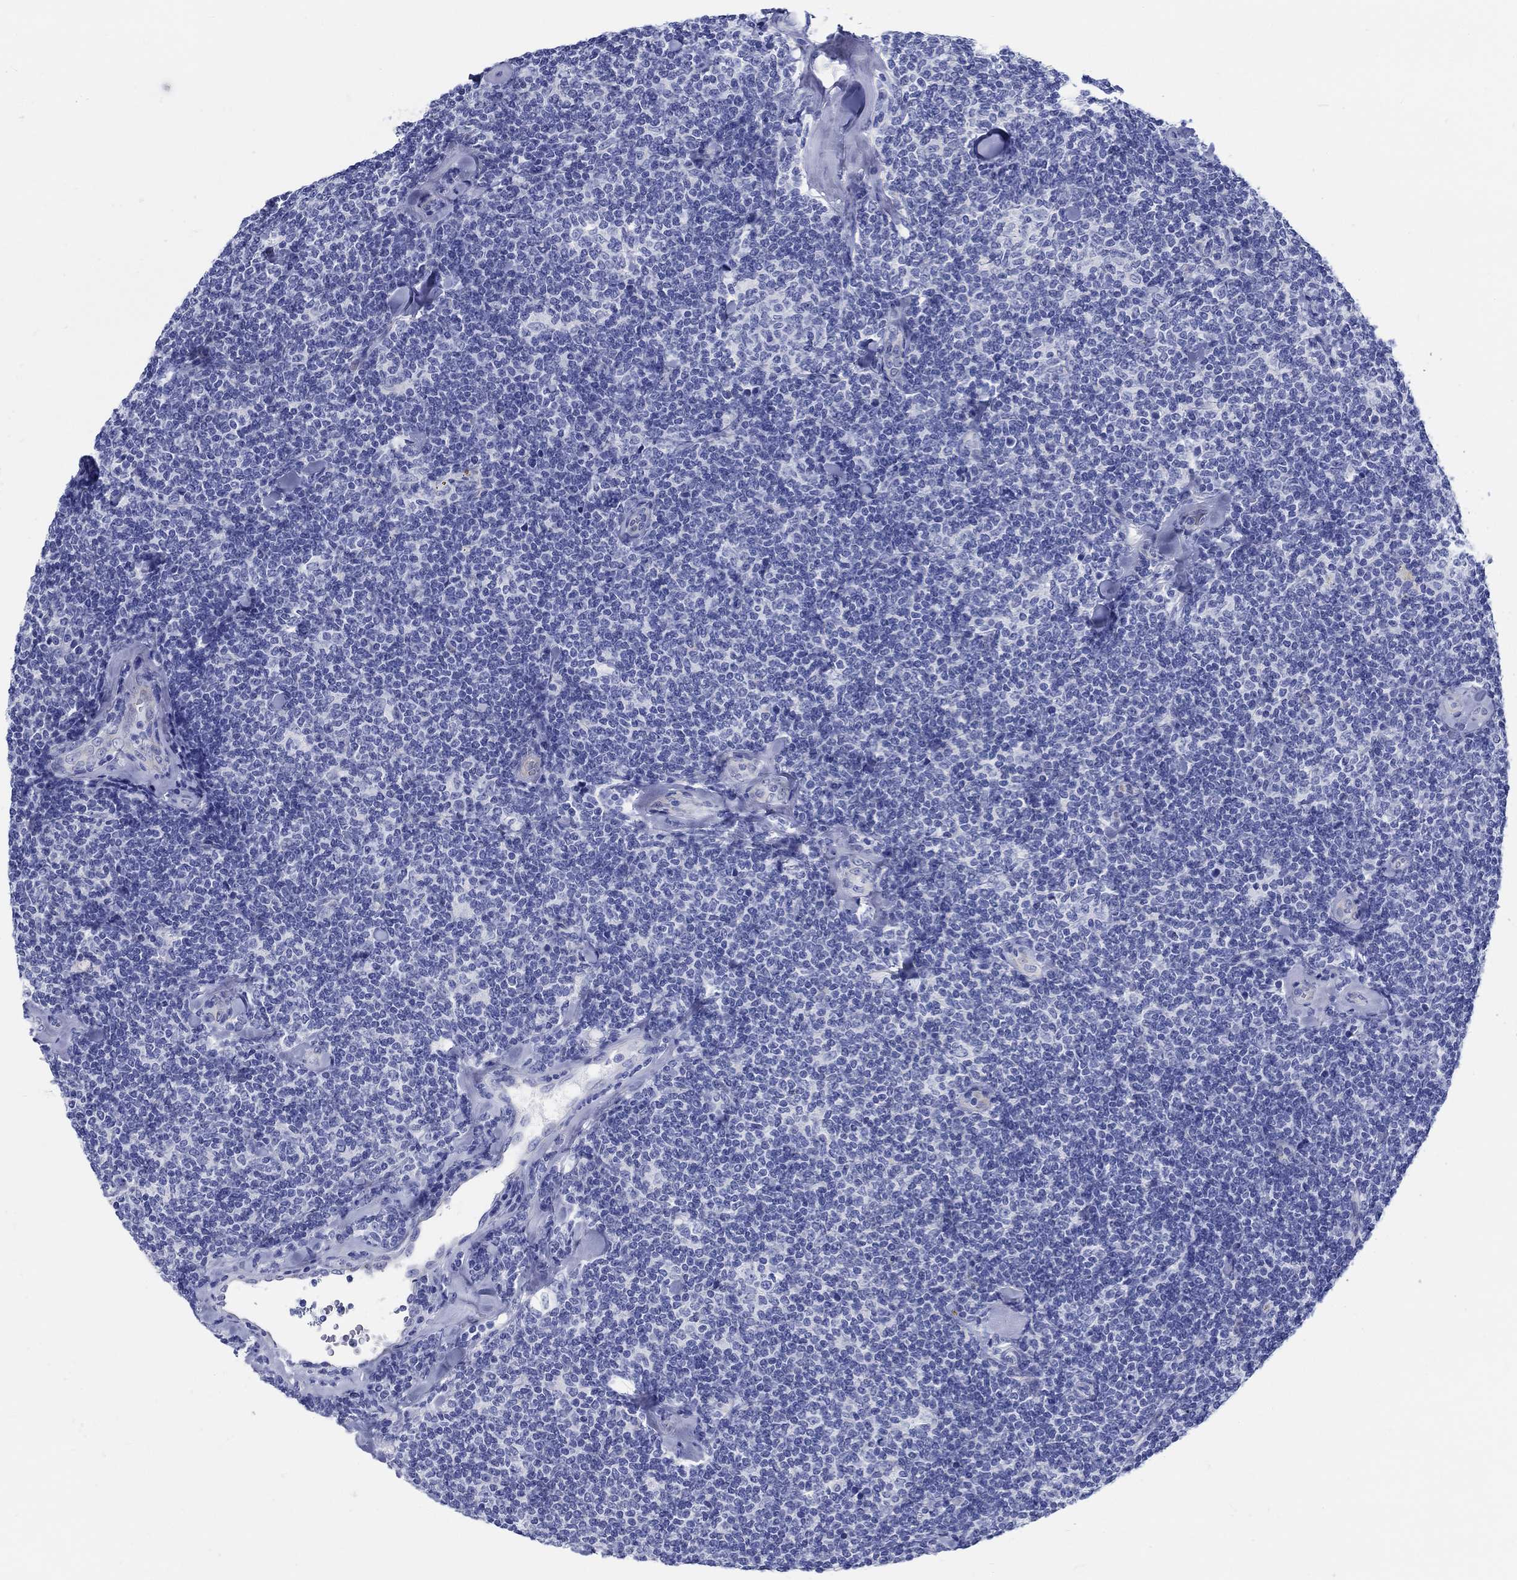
{"staining": {"intensity": "negative", "quantity": "none", "location": "none"}, "tissue": "lymphoma", "cell_type": "Tumor cells", "image_type": "cancer", "snomed": [{"axis": "morphology", "description": "Malignant lymphoma, non-Hodgkin's type, Low grade"}, {"axis": "topography", "description": "Lymph node"}], "caption": "DAB immunohistochemical staining of lymphoma displays no significant positivity in tumor cells. The staining is performed using DAB (3,3'-diaminobenzidine) brown chromogen with nuclei counter-stained in using hematoxylin.", "gene": "RD3L", "patient": {"sex": "female", "age": 56}}